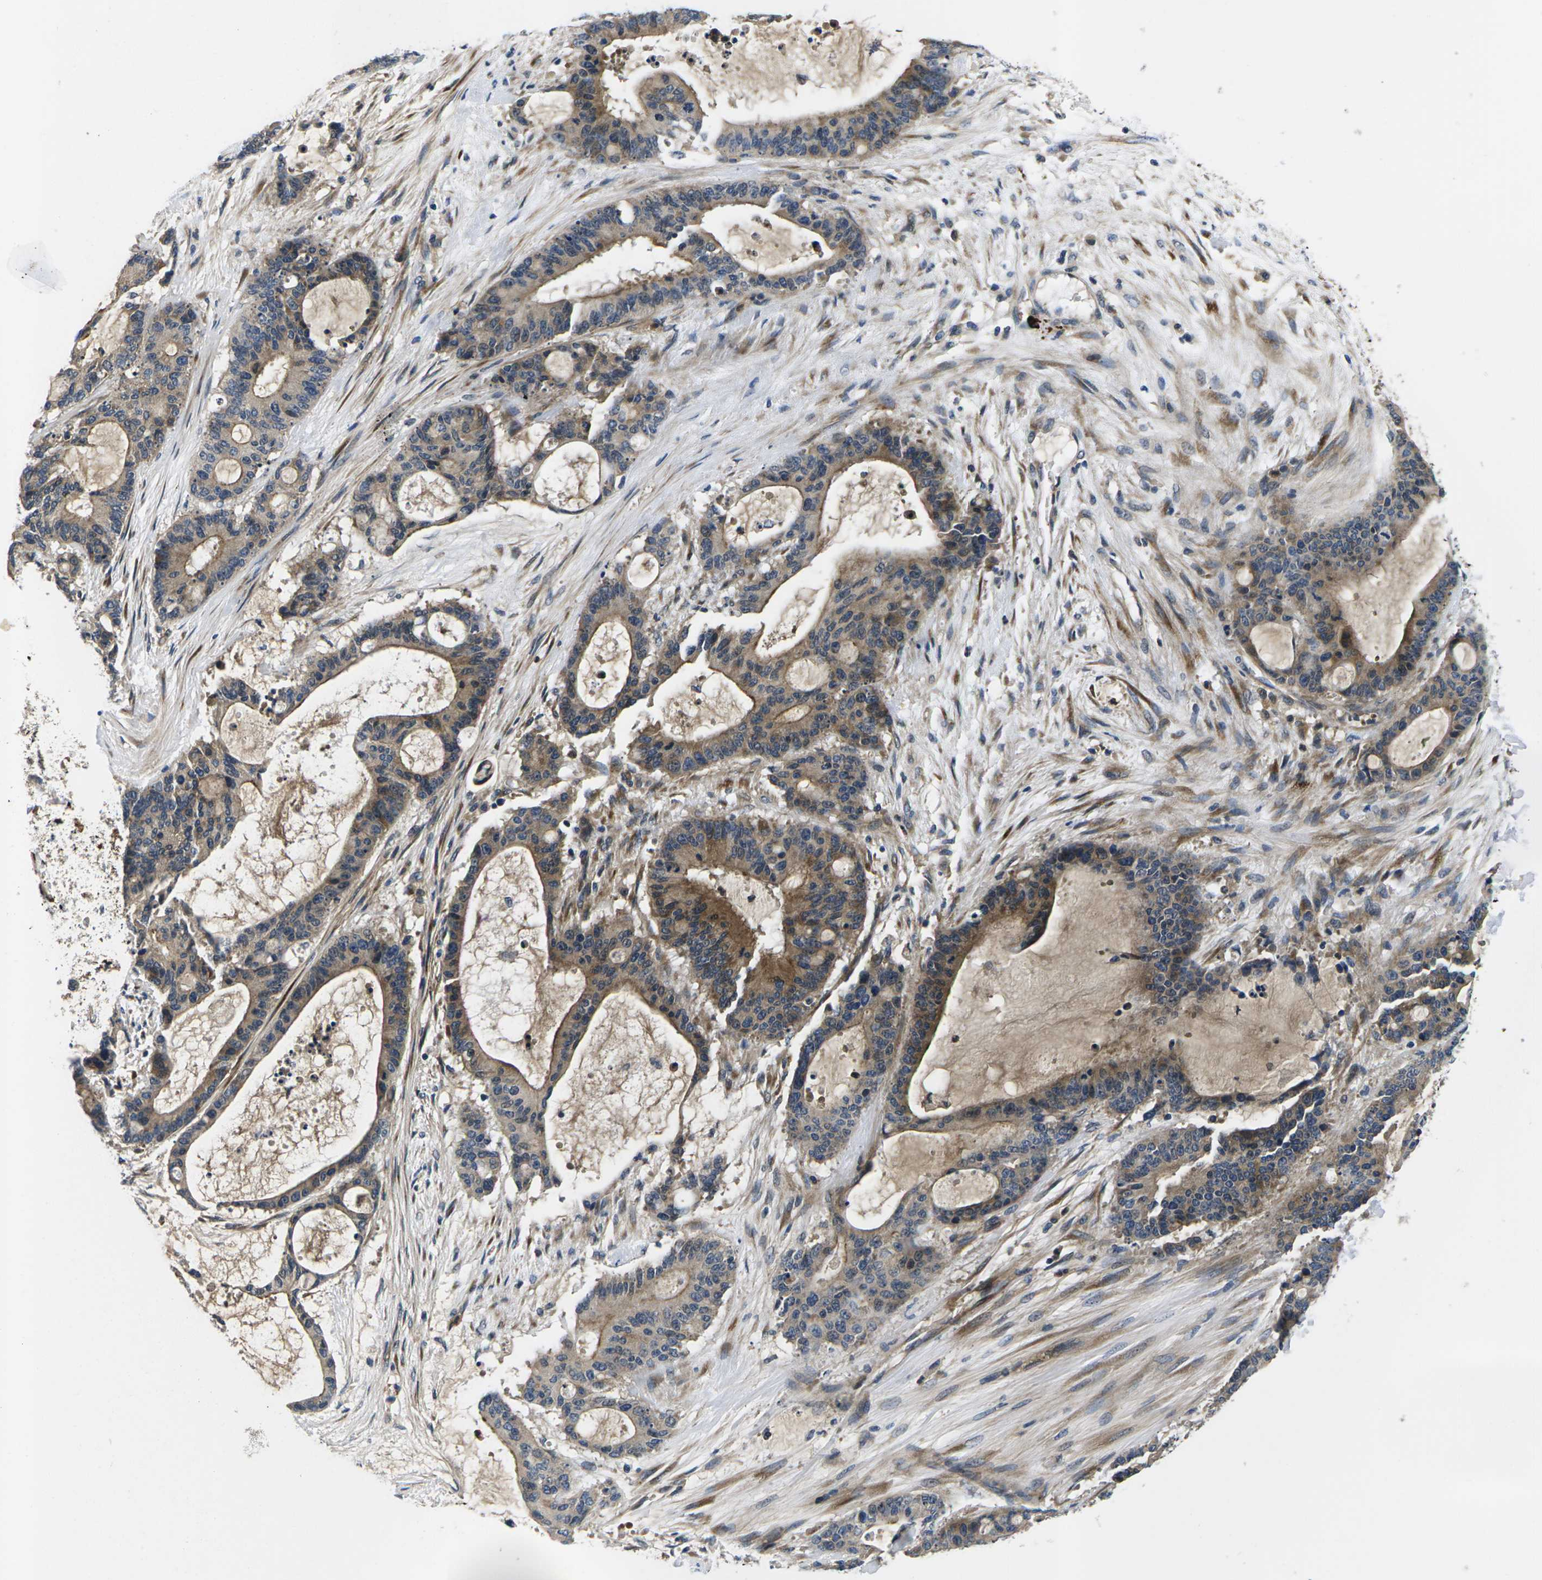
{"staining": {"intensity": "moderate", "quantity": ">75%", "location": "cytoplasmic/membranous"}, "tissue": "liver cancer", "cell_type": "Tumor cells", "image_type": "cancer", "snomed": [{"axis": "morphology", "description": "Cholangiocarcinoma"}, {"axis": "topography", "description": "Liver"}], "caption": "This histopathology image demonstrates liver cancer stained with IHC to label a protein in brown. The cytoplasmic/membranous of tumor cells show moderate positivity for the protein. Nuclei are counter-stained blue.", "gene": "PLCE1", "patient": {"sex": "female", "age": 73}}